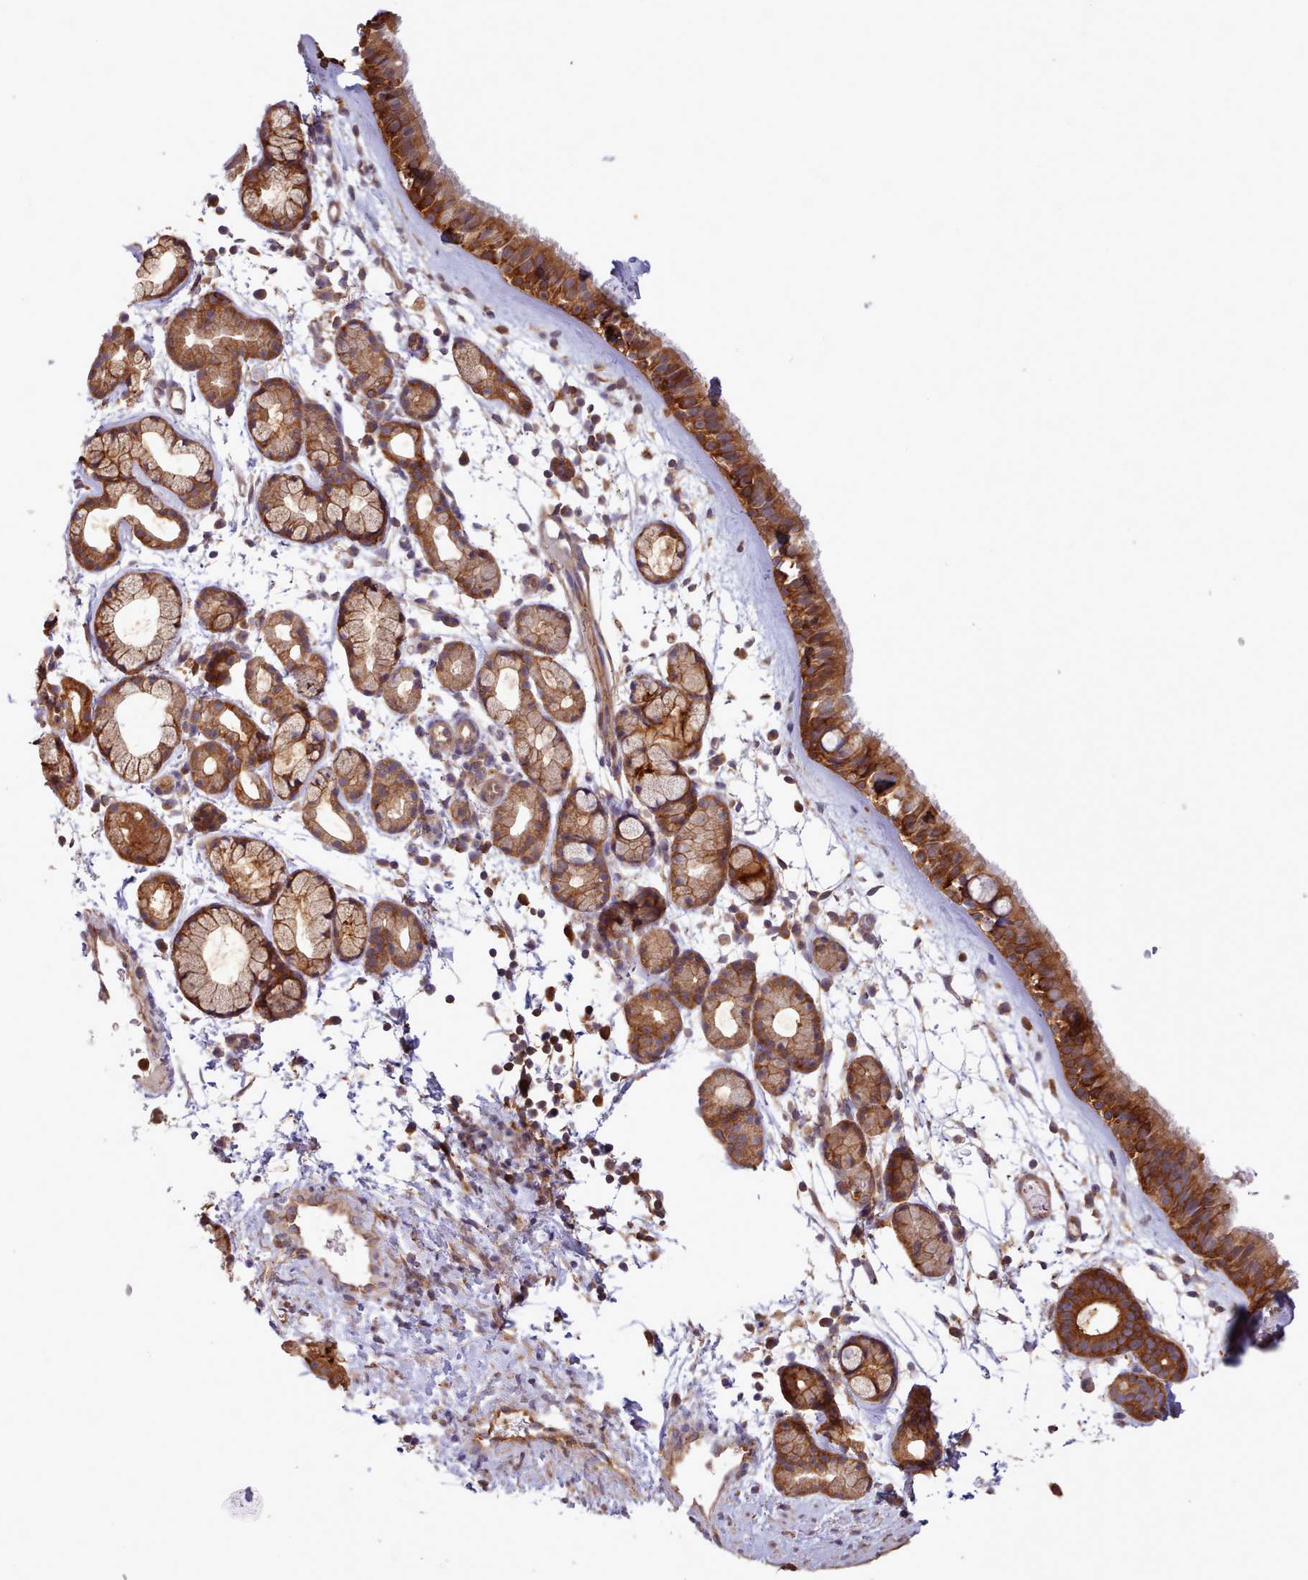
{"staining": {"intensity": "strong", "quantity": ">75%", "location": "cytoplasmic/membranous"}, "tissue": "nasopharynx", "cell_type": "Respiratory epithelial cells", "image_type": "normal", "snomed": [{"axis": "morphology", "description": "Normal tissue, NOS"}, {"axis": "topography", "description": "Nasopharynx"}], "caption": "Brown immunohistochemical staining in unremarkable human nasopharynx displays strong cytoplasmic/membranous staining in approximately >75% of respiratory epithelial cells. (Stains: DAB (3,3'-diaminobenzidine) in brown, nuclei in blue, Microscopy: brightfield microscopy at high magnification).", "gene": "SLC4A9", "patient": {"sex": "female", "age": 81}}